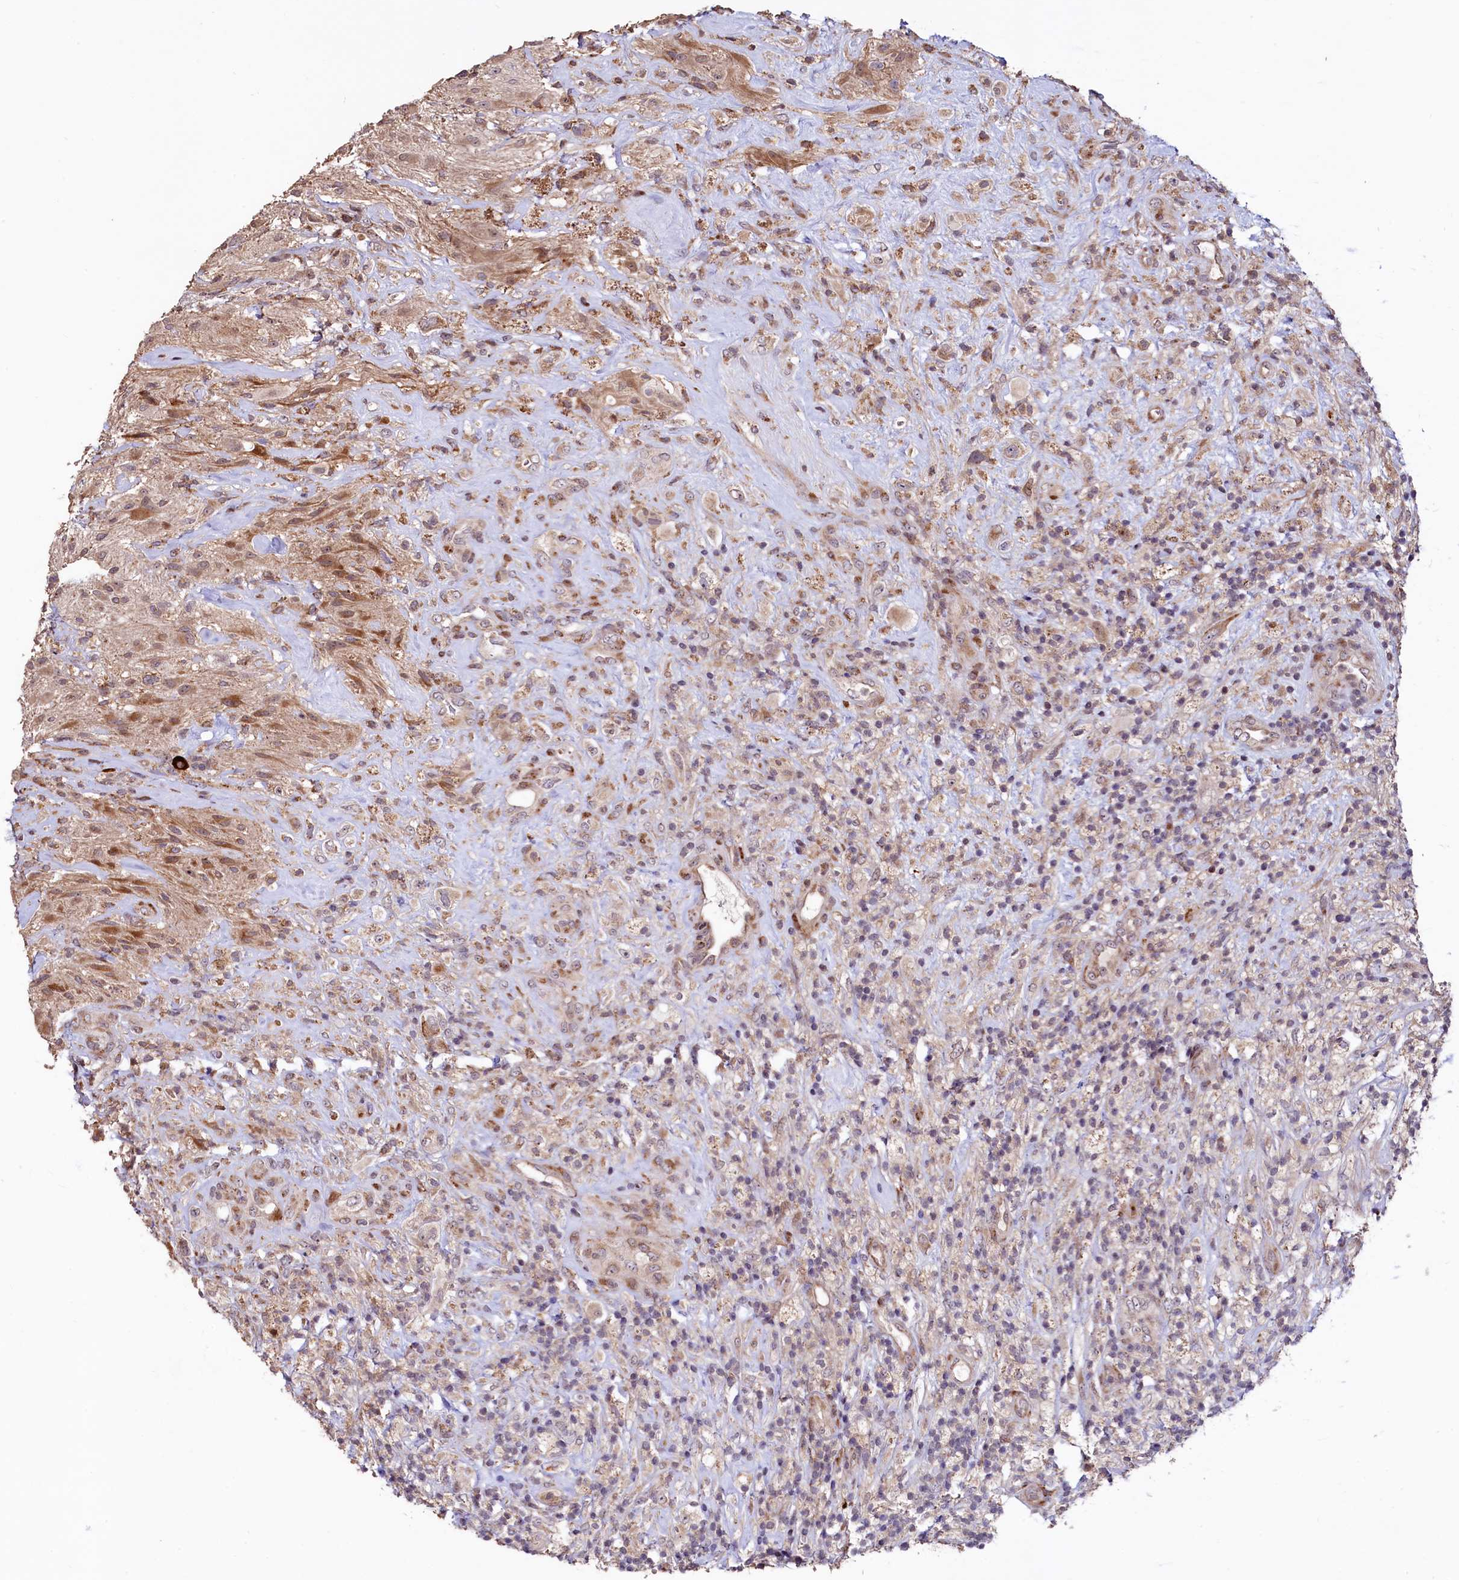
{"staining": {"intensity": "moderate", "quantity": "25%-75%", "location": "cytoplasmic/membranous"}, "tissue": "glioma", "cell_type": "Tumor cells", "image_type": "cancer", "snomed": [{"axis": "morphology", "description": "Glioma, malignant, High grade"}, {"axis": "topography", "description": "Brain"}], "caption": "An image showing moderate cytoplasmic/membranous staining in about 25%-75% of tumor cells in high-grade glioma (malignant), as visualized by brown immunohistochemical staining.", "gene": "C5orf15", "patient": {"sex": "male", "age": 69}}